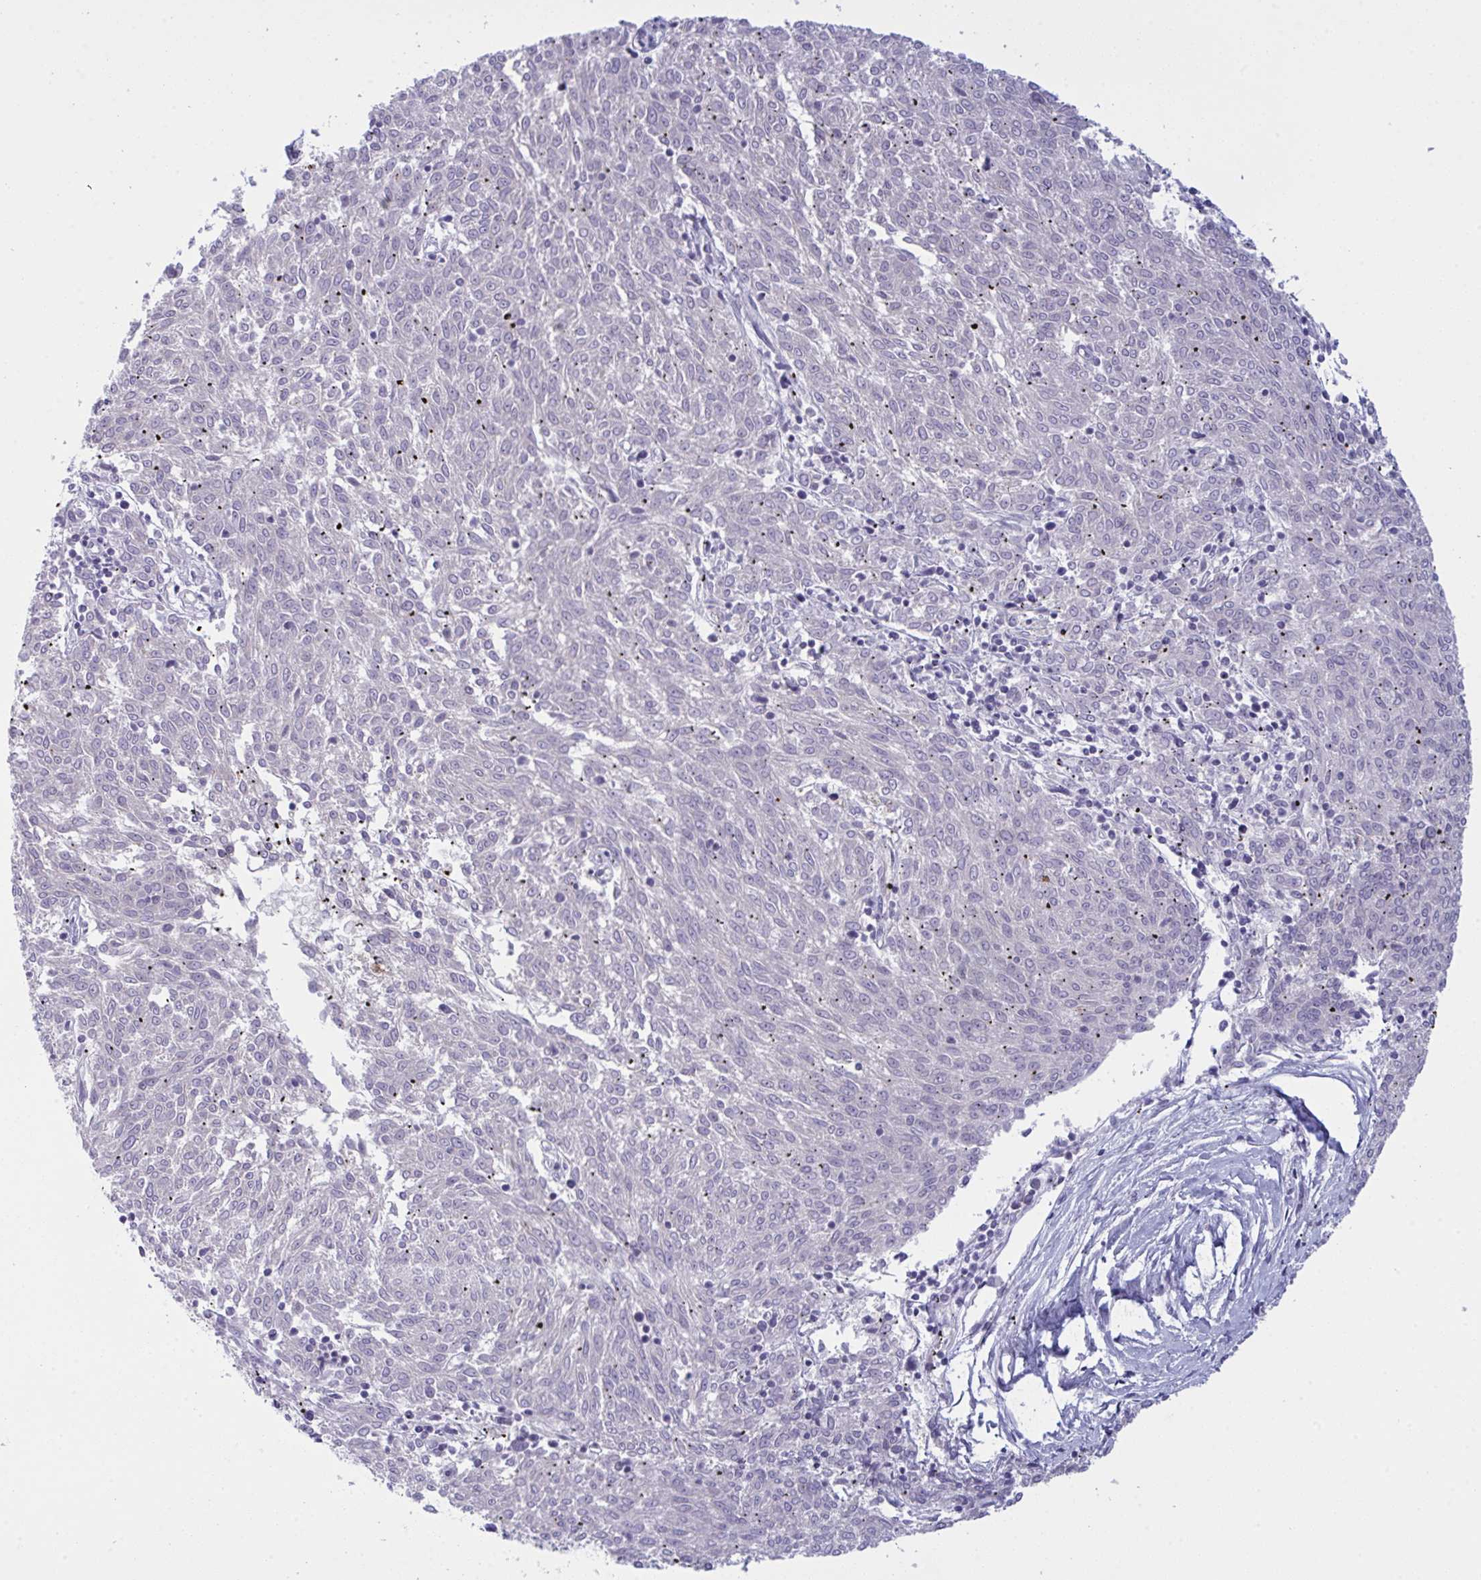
{"staining": {"intensity": "negative", "quantity": "none", "location": "none"}, "tissue": "melanoma", "cell_type": "Tumor cells", "image_type": "cancer", "snomed": [{"axis": "morphology", "description": "Malignant melanoma, NOS"}, {"axis": "topography", "description": "Skin"}], "caption": "There is no significant expression in tumor cells of malignant melanoma.", "gene": "DCBLD1", "patient": {"sex": "female", "age": 72}}